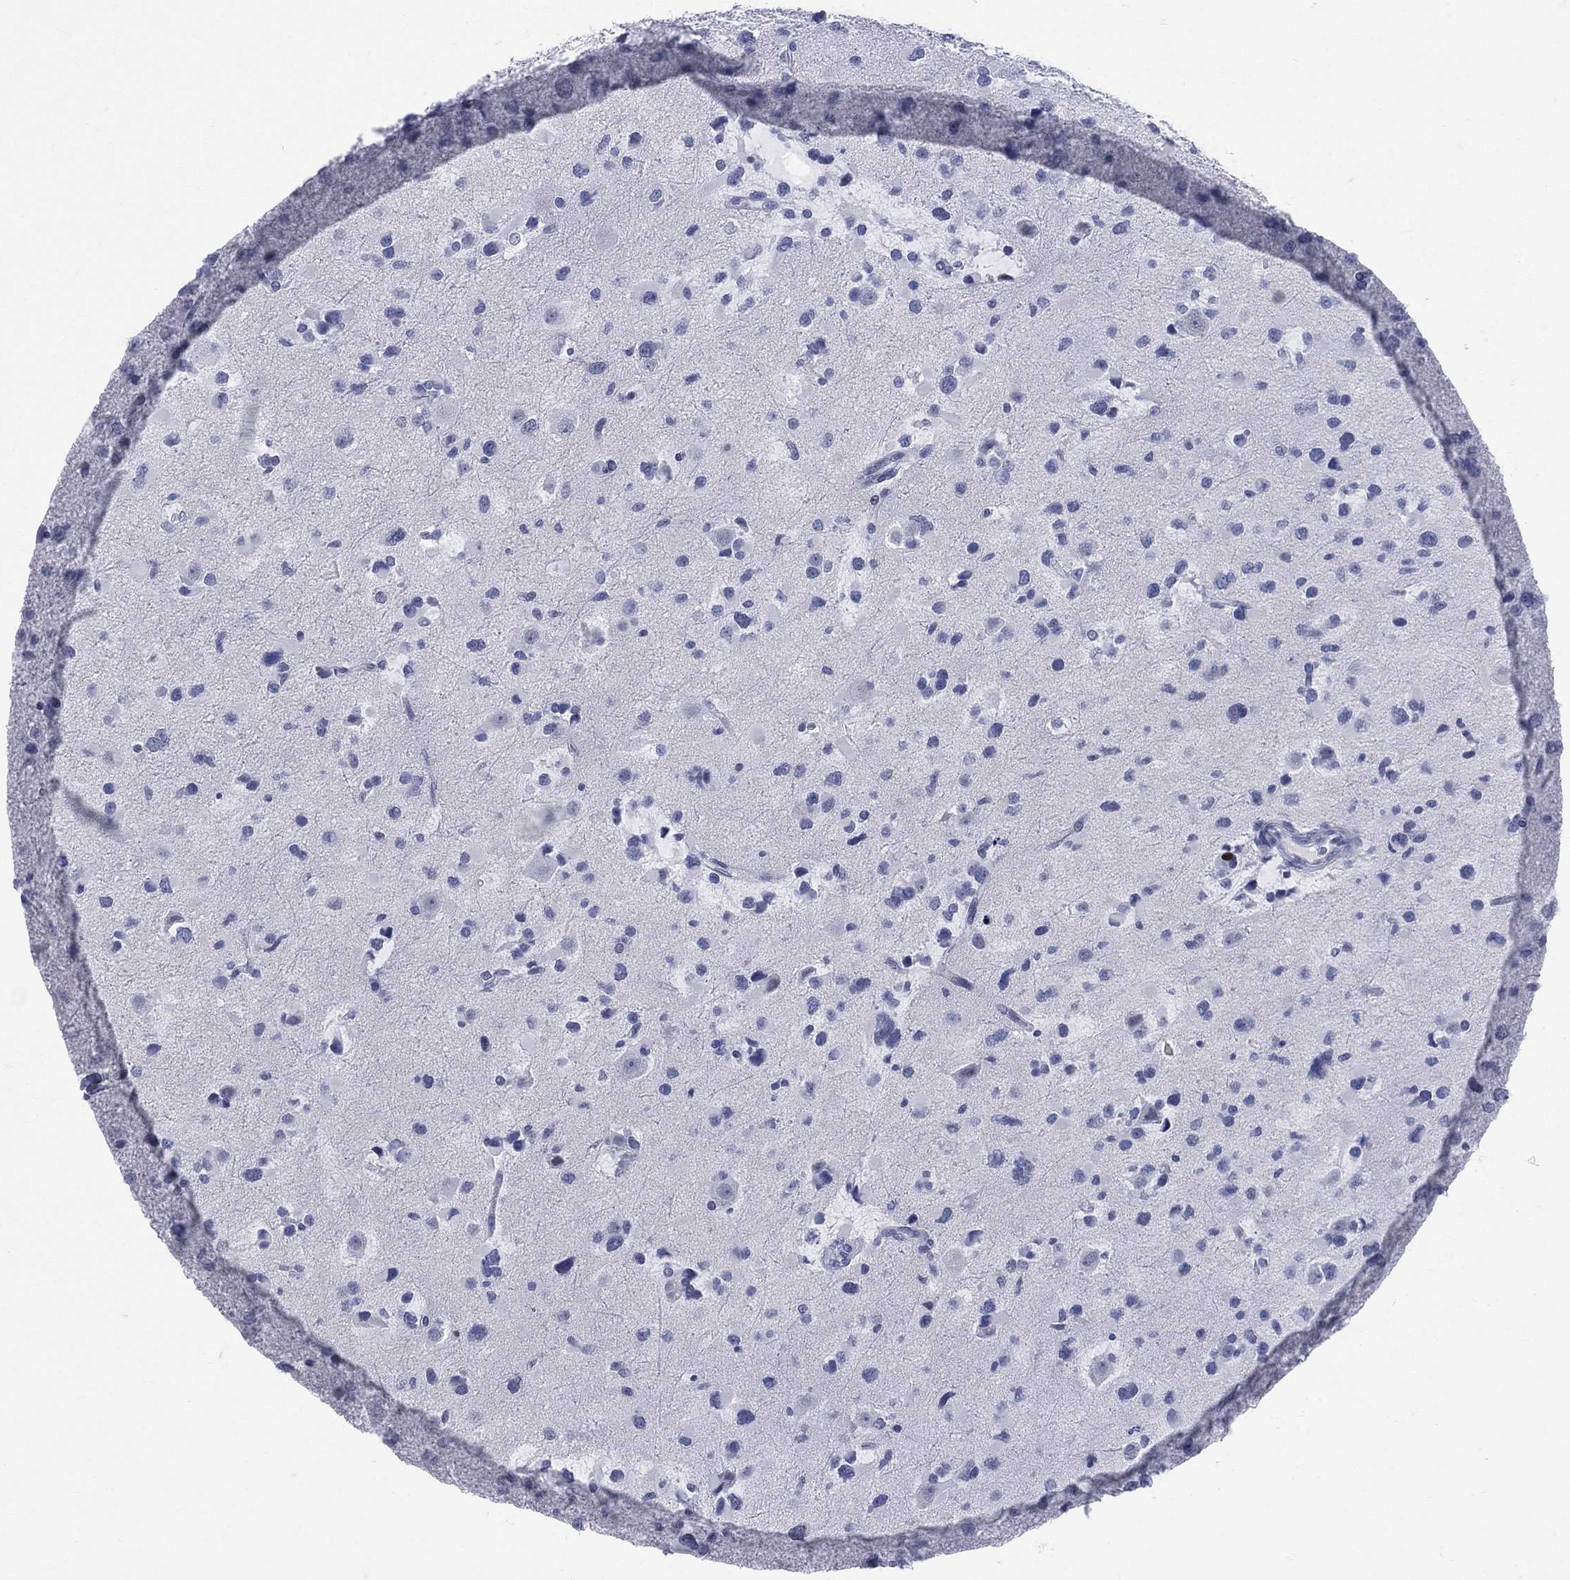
{"staining": {"intensity": "negative", "quantity": "none", "location": "none"}, "tissue": "glioma", "cell_type": "Tumor cells", "image_type": "cancer", "snomed": [{"axis": "morphology", "description": "Glioma, malignant, Low grade"}, {"axis": "topography", "description": "Brain"}], "caption": "The histopathology image reveals no staining of tumor cells in glioma.", "gene": "MLLT10", "patient": {"sex": "female", "age": 32}}